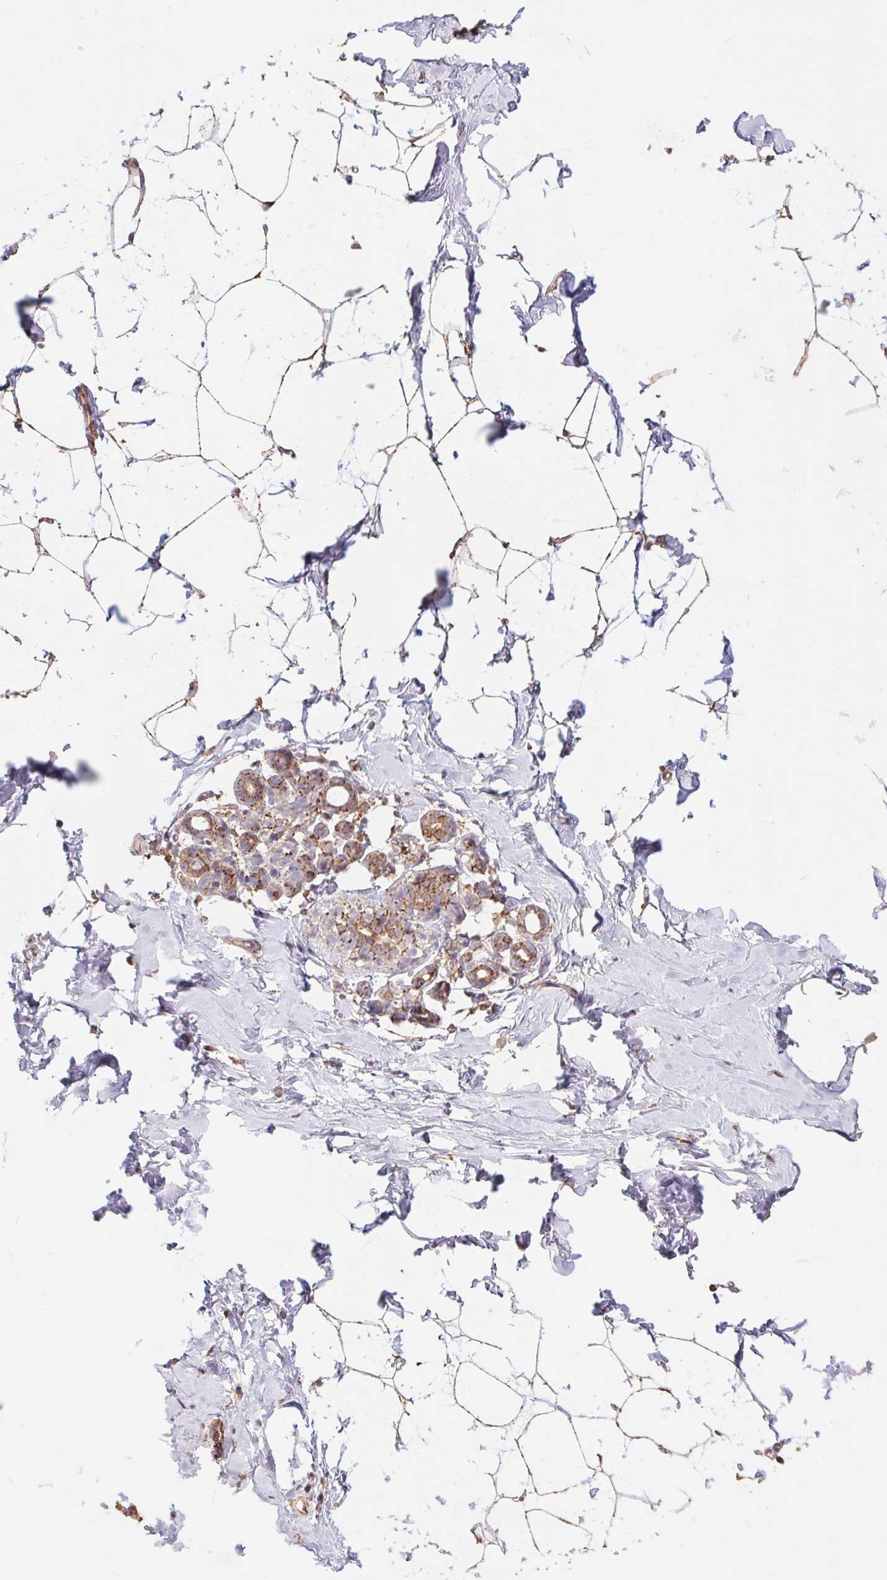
{"staining": {"intensity": "moderate", "quantity": "25%-75%", "location": "cytoplasmic/membranous"}, "tissue": "breast", "cell_type": "Adipocytes", "image_type": "normal", "snomed": [{"axis": "morphology", "description": "Normal tissue, NOS"}, {"axis": "topography", "description": "Breast"}], "caption": "Approximately 25%-75% of adipocytes in normal breast demonstrate moderate cytoplasmic/membranous protein expression as visualized by brown immunohistochemical staining.", "gene": "URM1", "patient": {"sex": "female", "age": 32}}